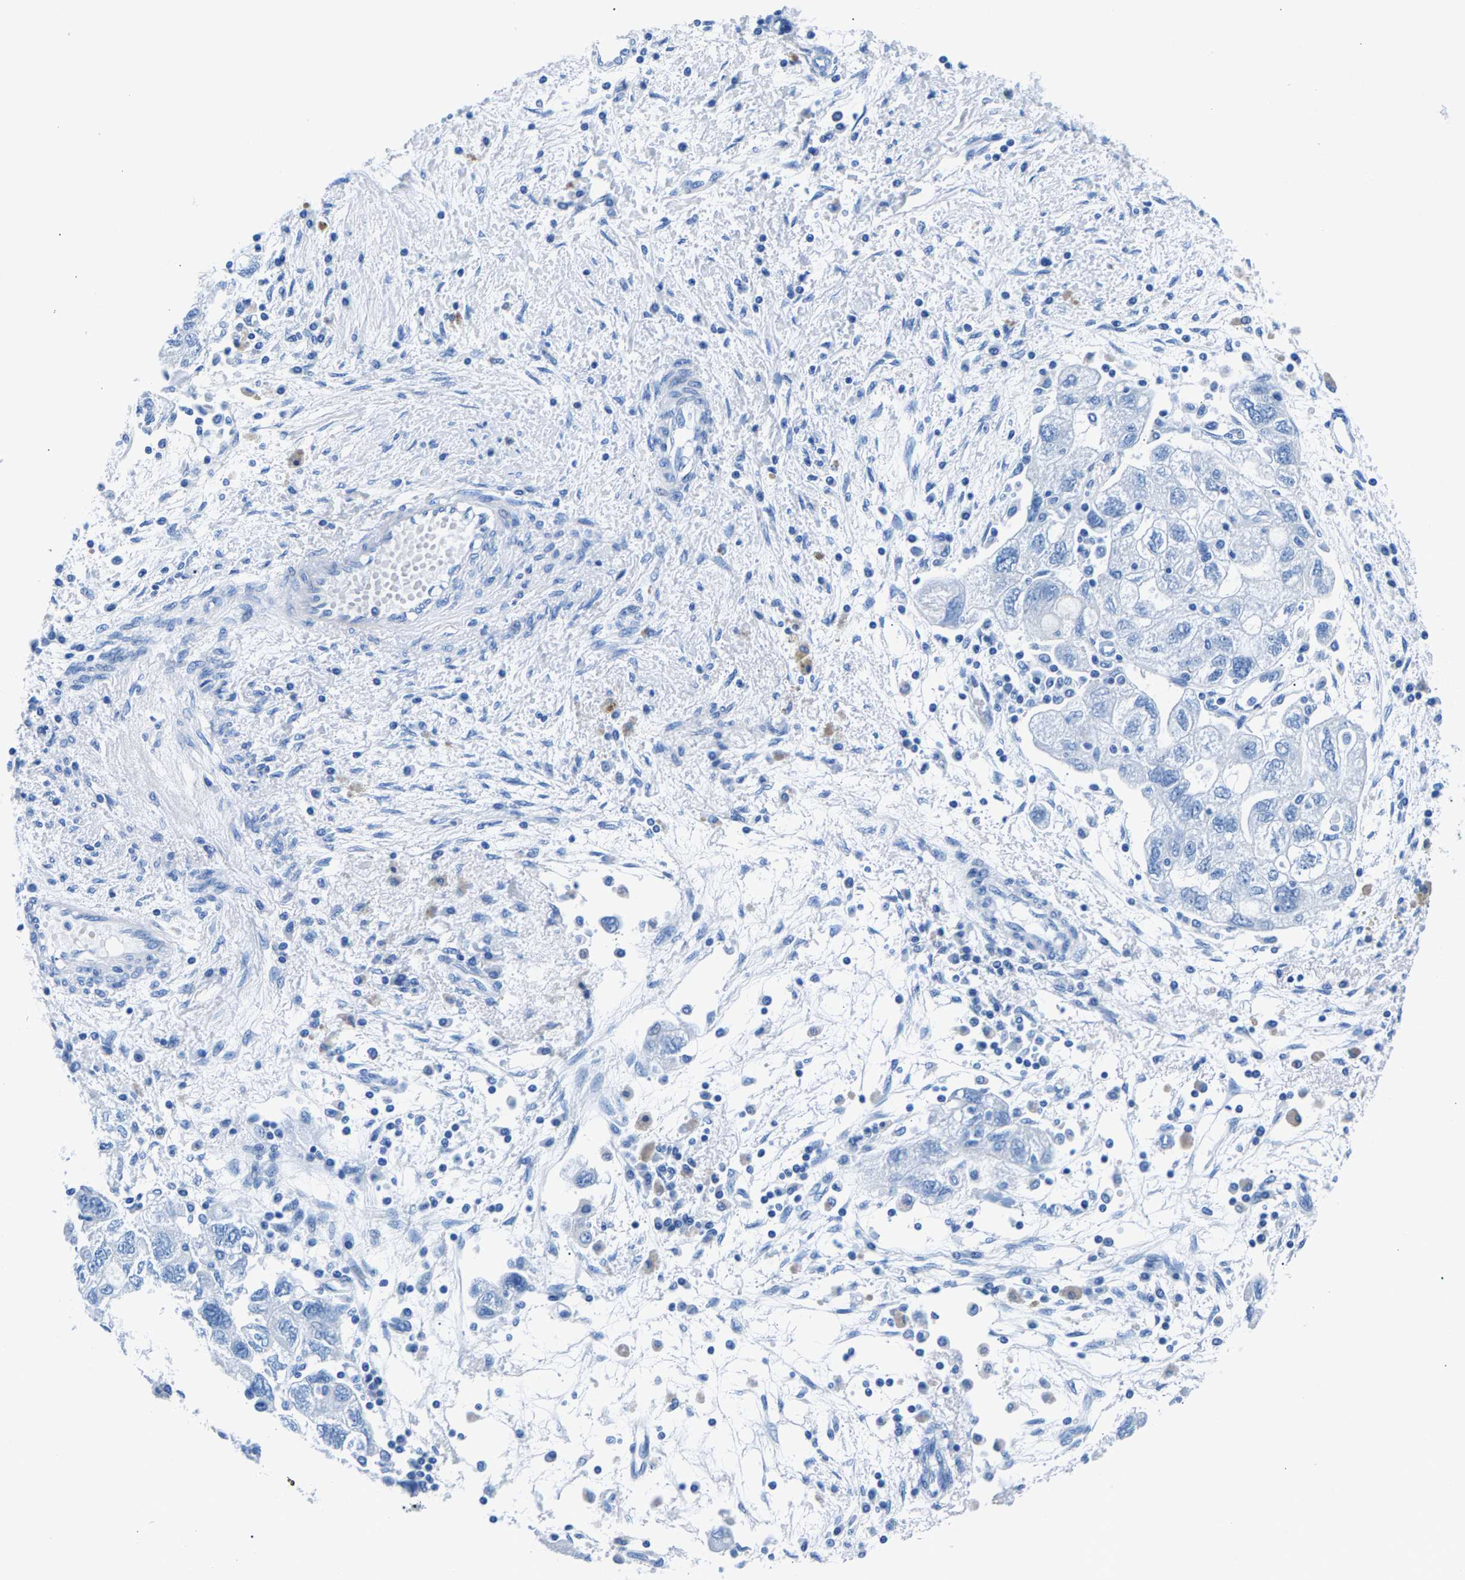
{"staining": {"intensity": "negative", "quantity": "none", "location": "none"}, "tissue": "ovarian cancer", "cell_type": "Tumor cells", "image_type": "cancer", "snomed": [{"axis": "morphology", "description": "Carcinoma, NOS"}, {"axis": "morphology", "description": "Cystadenocarcinoma, serous, NOS"}, {"axis": "topography", "description": "Ovary"}], "caption": "Immunohistochemical staining of human ovarian carcinoma demonstrates no significant positivity in tumor cells.", "gene": "CPS1", "patient": {"sex": "female", "age": 69}}